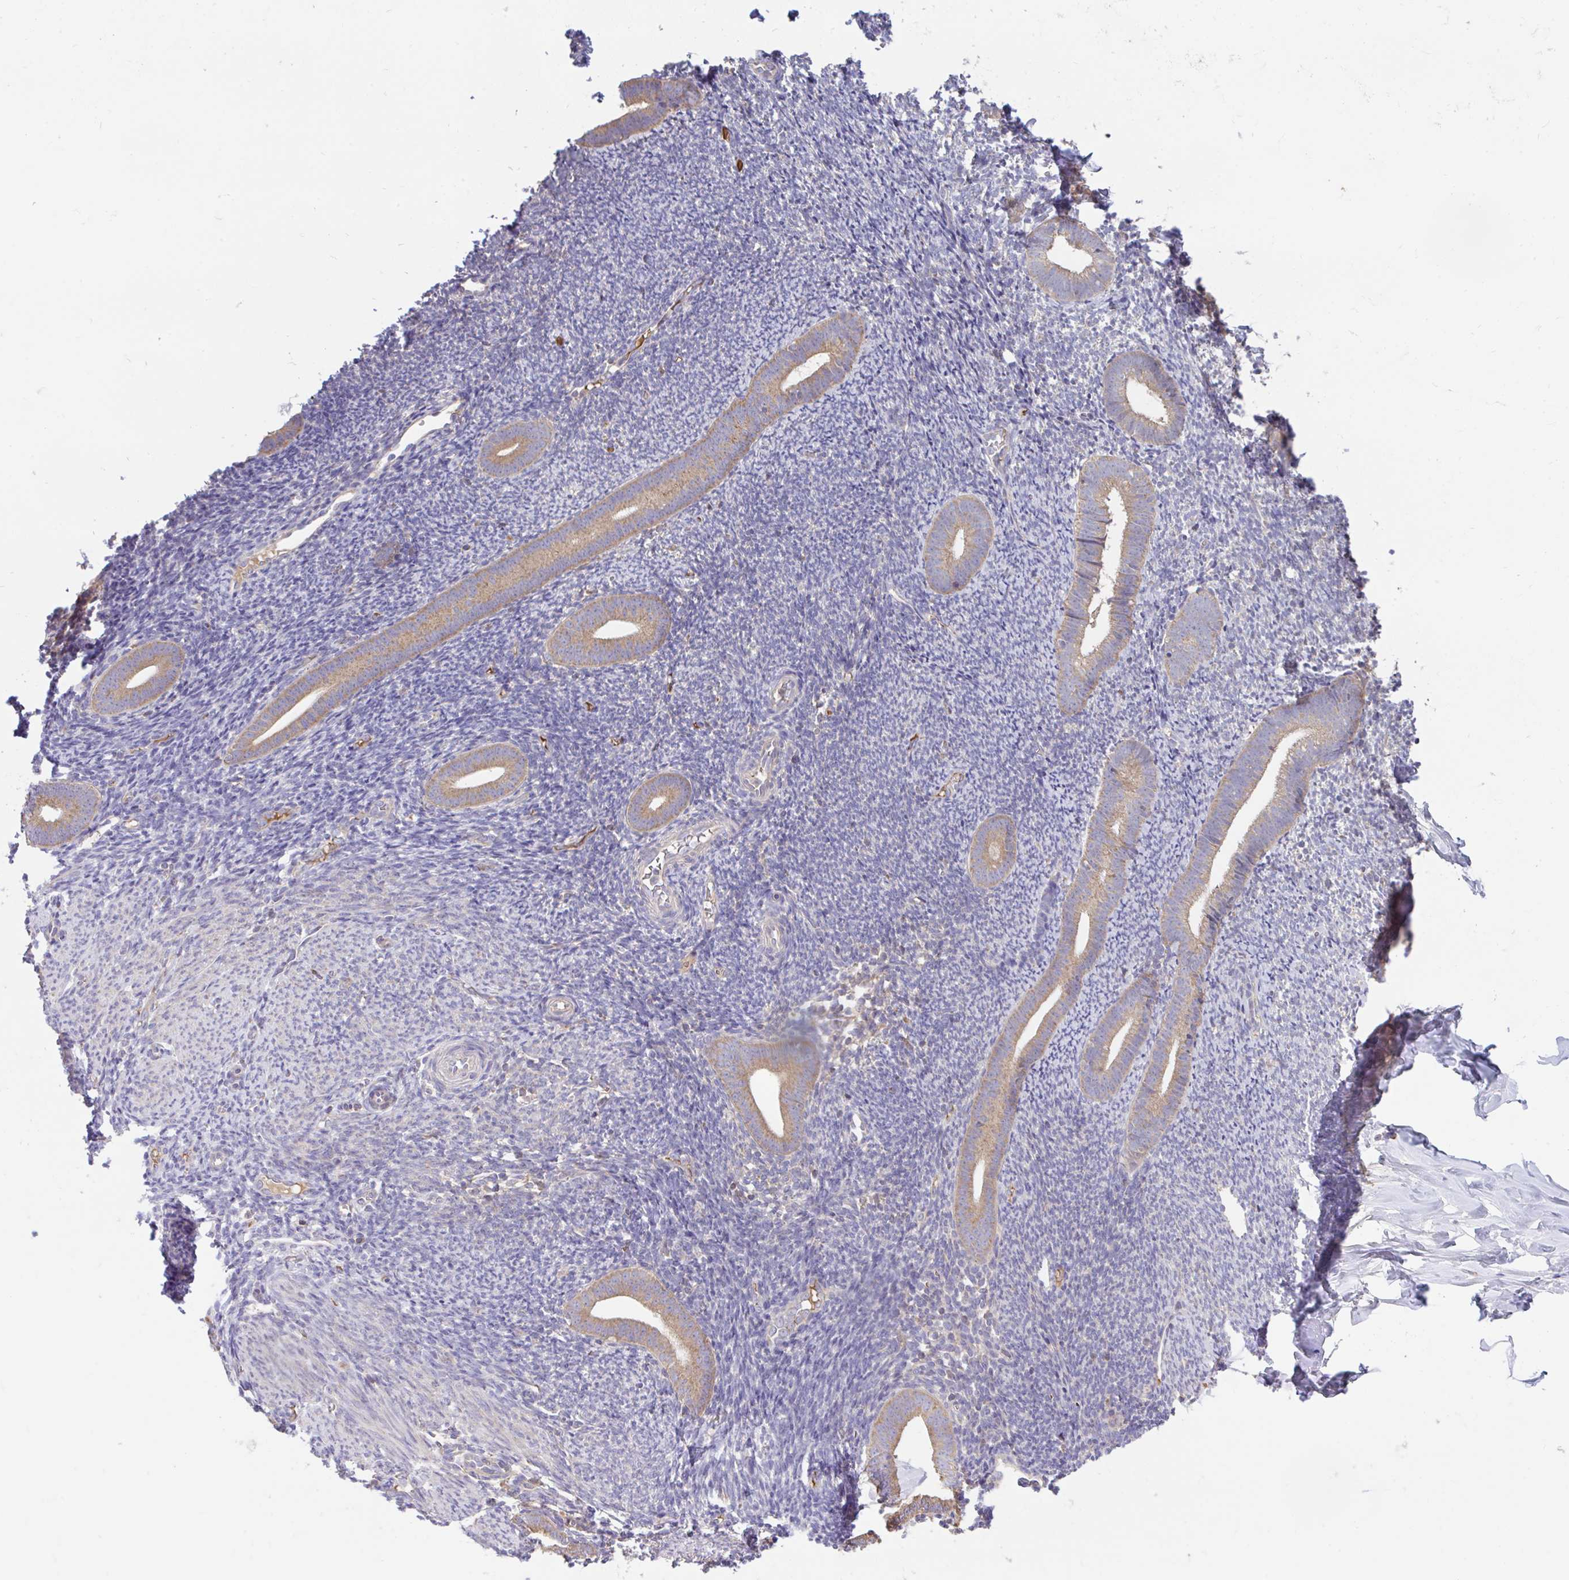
{"staining": {"intensity": "negative", "quantity": "none", "location": "none"}, "tissue": "endometrium", "cell_type": "Cells in endometrial stroma", "image_type": "normal", "snomed": [{"axis": "morphology", "description": "Normal tissue, NOS"}, {"axis": "topography", "description": "Endometrium"}], "caption": "An immunohistochemistry image of benign endometrium is shown. There is no staining in cells in endometrial stroma of endometrium. (DAB (3,3'-diaminobenzidine) IHC visualized using brightfield microscopy, high magnification).", "gene": "RALBP1", "patient": {"sex": "female", "age": 39}}